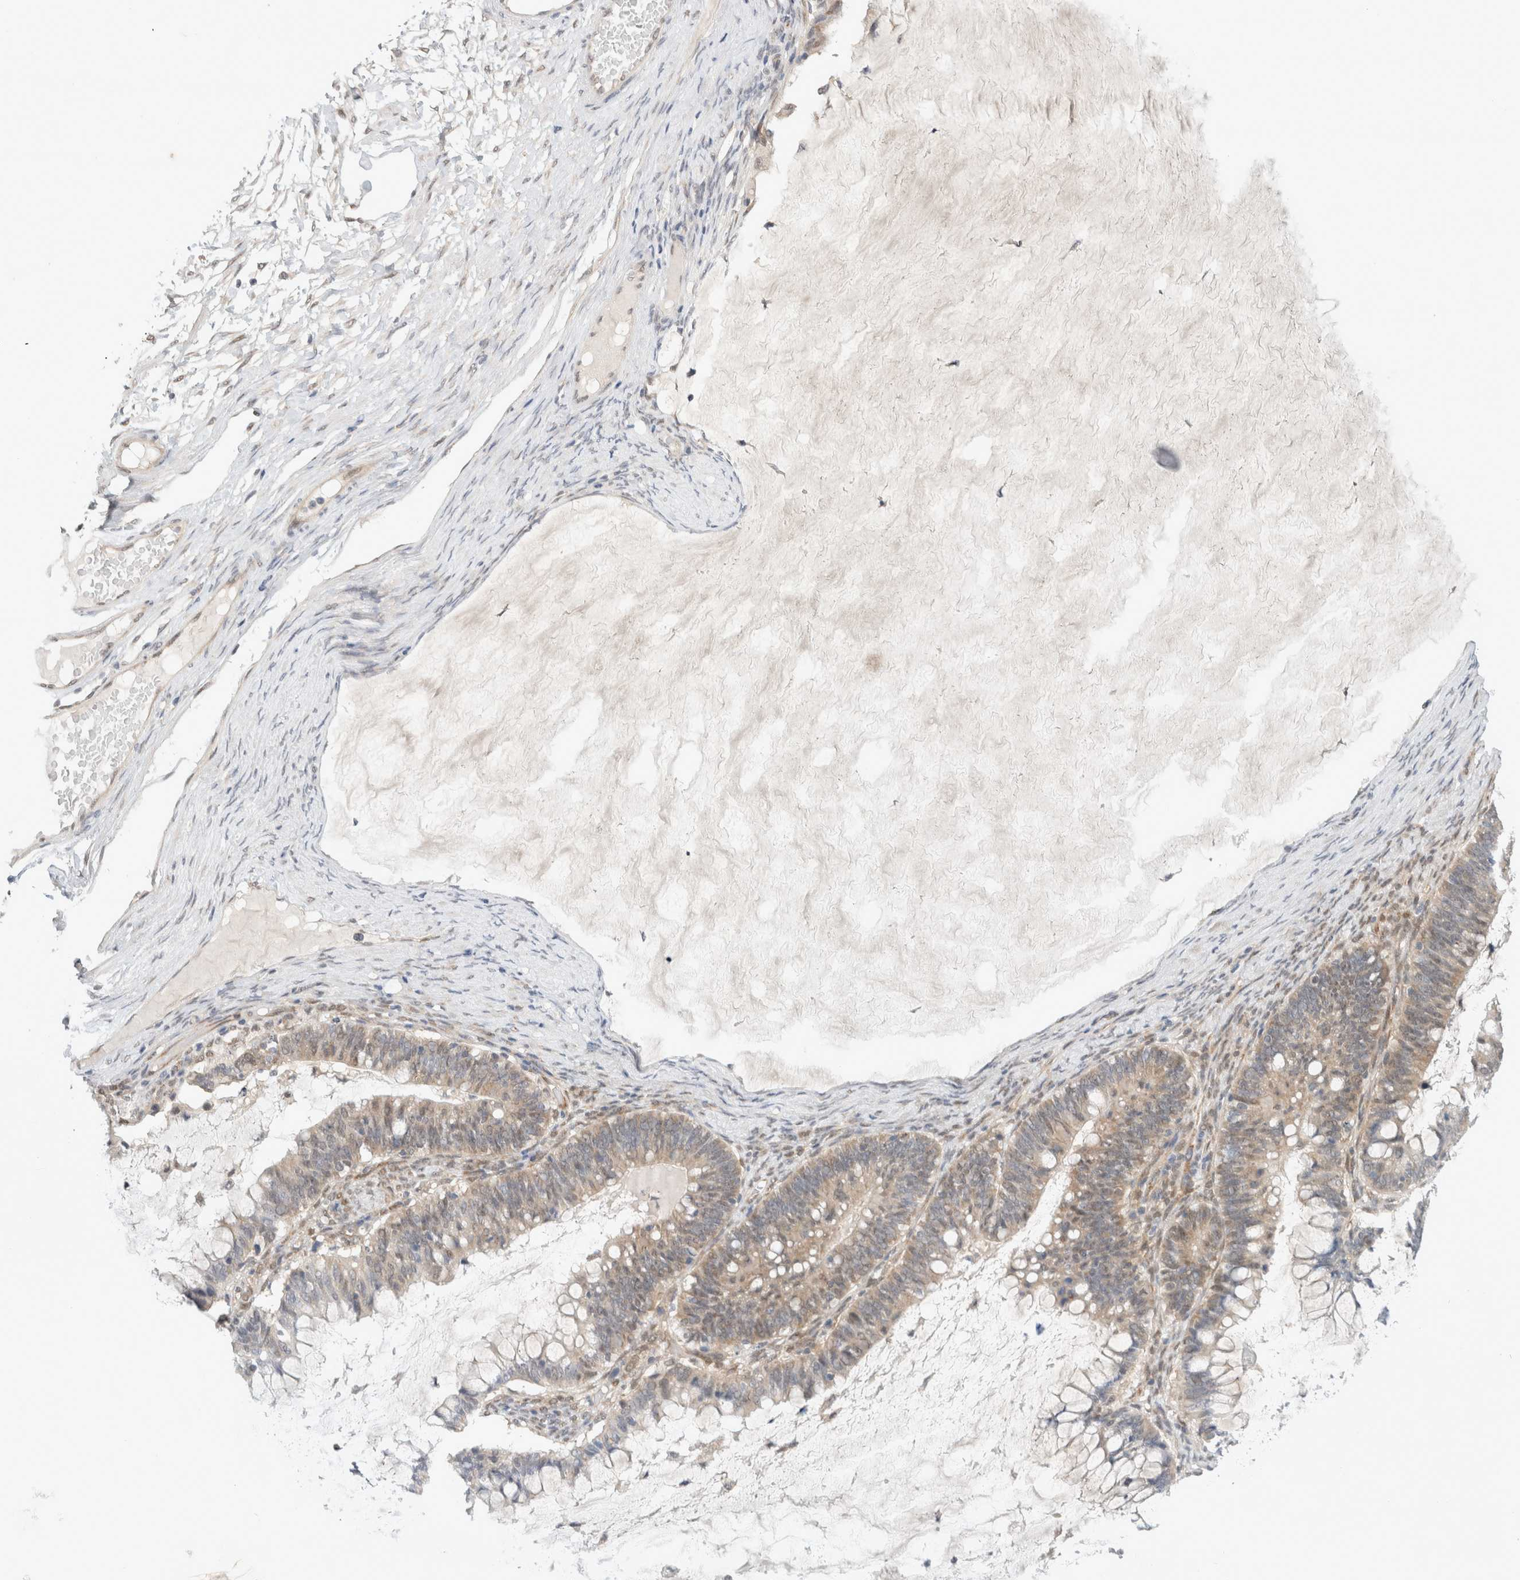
{"staining": {"intensity": "weak", "quantity": "25%-75%", "location": "cytoplasmic/membranous"}, "tissue": "ovarian cancer", "cell_type": "Tumor cells", "image_type": "cancer", "snomed": [{"axis": "morphology", "description": "Cystadenocarcinoma, mucinous, NOS"}, {"axis": "topography", "description": "Ovary"}], "caption": "Protein analysis of ovarian cancer (mucinous cystadenocarcinoma) tissue shows weak cytoplasmic/membranous expression in about 25%-75% of tumor cells.", "gene": "EIF4G3", "patient": {"sex": "female", "age": 61}}